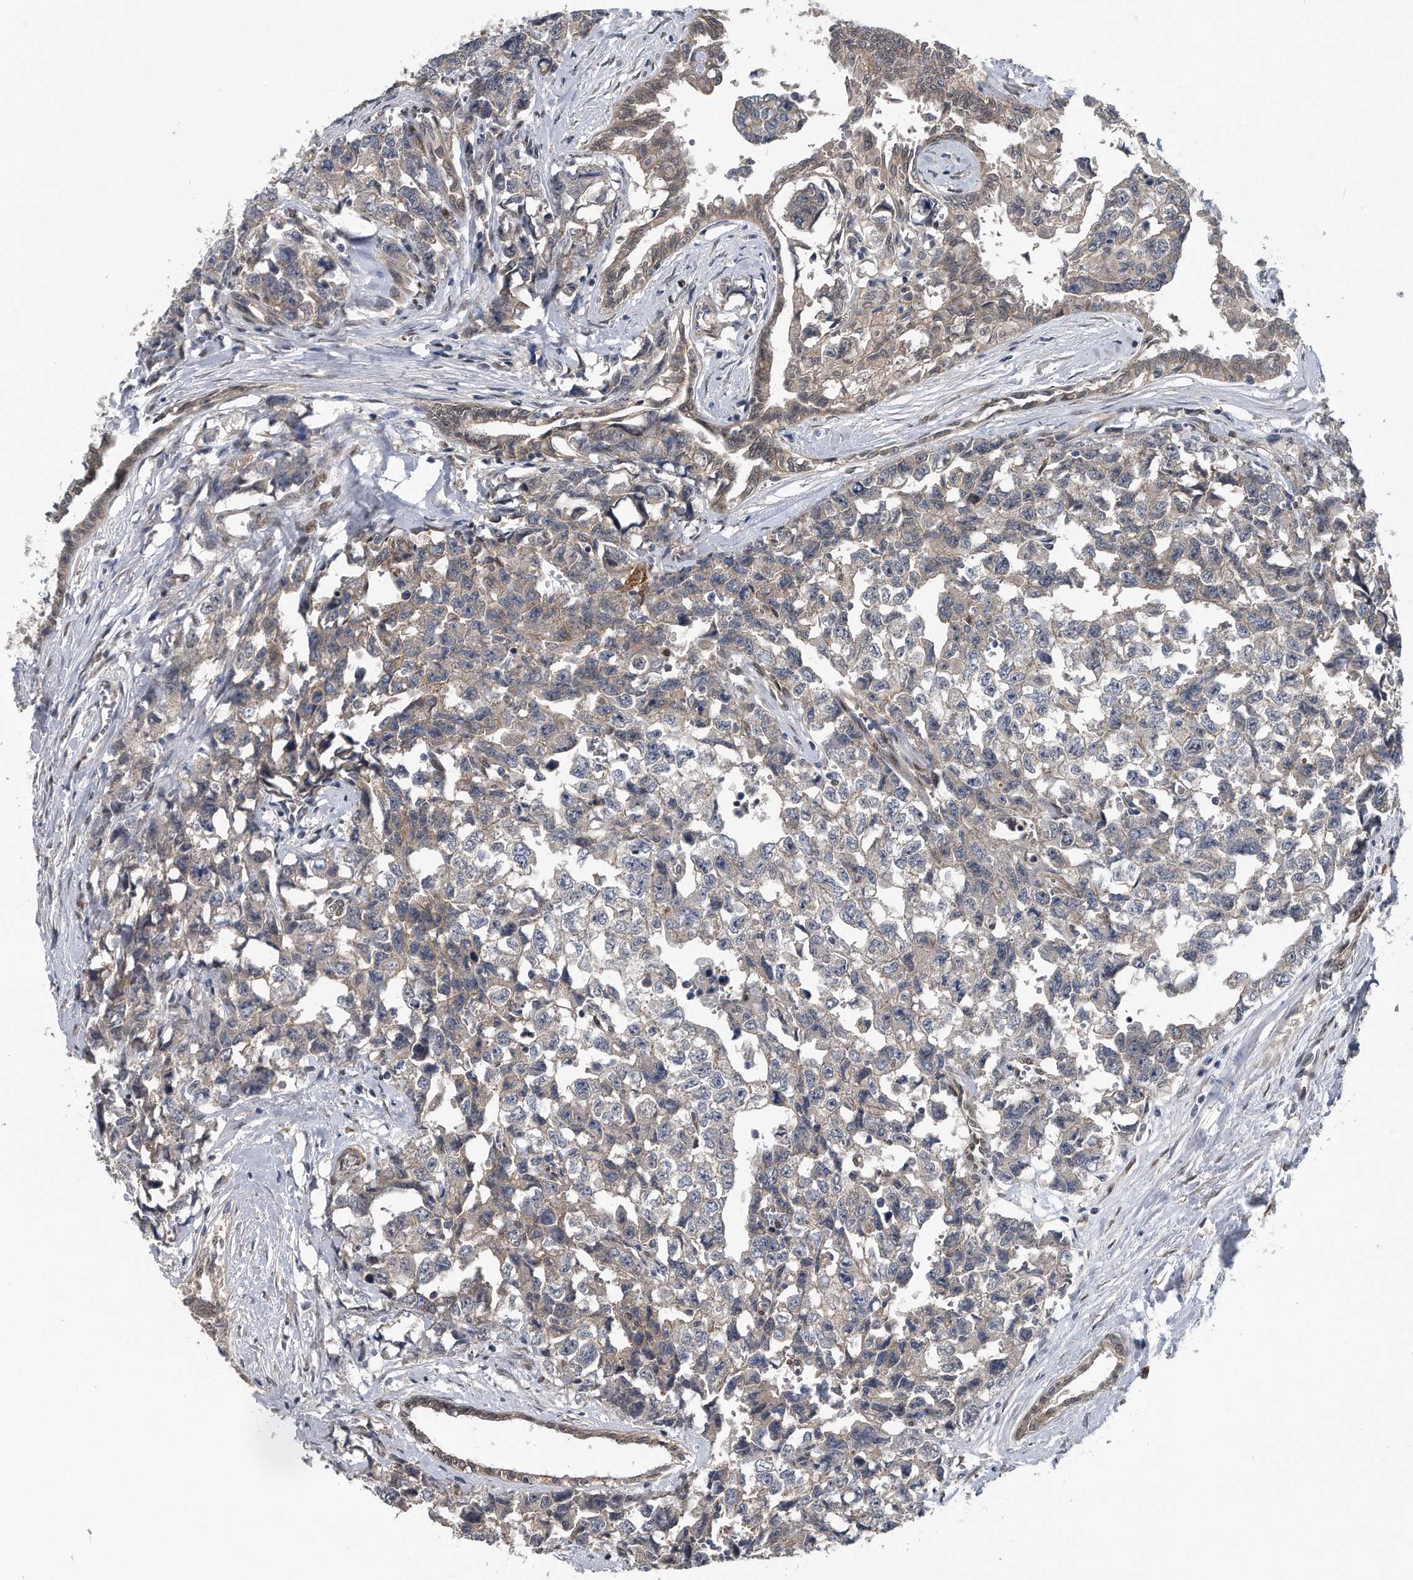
{"staining": {"intensity": "negative", "quantity": "none", "location": "none"}, "tissue": "testis cancer", "cell_type": "Tumor cells", "image_type": "cancer", "snomed": [{"axis": "morphology", "description": "Carcinoma, Embryonal, NOS"}, {"axis": "topography", "description": "Testis"}], "caption": "Immunohistochemistry (IHC) photomicrograph of embryonal carcinoma (testis) stained for a protein (brown), which demonstrates no positivity in tumor cells. Nuclei are stained in blue.", "gene": "ZNF79", "patient": {"sex": "male", "age": 31}}